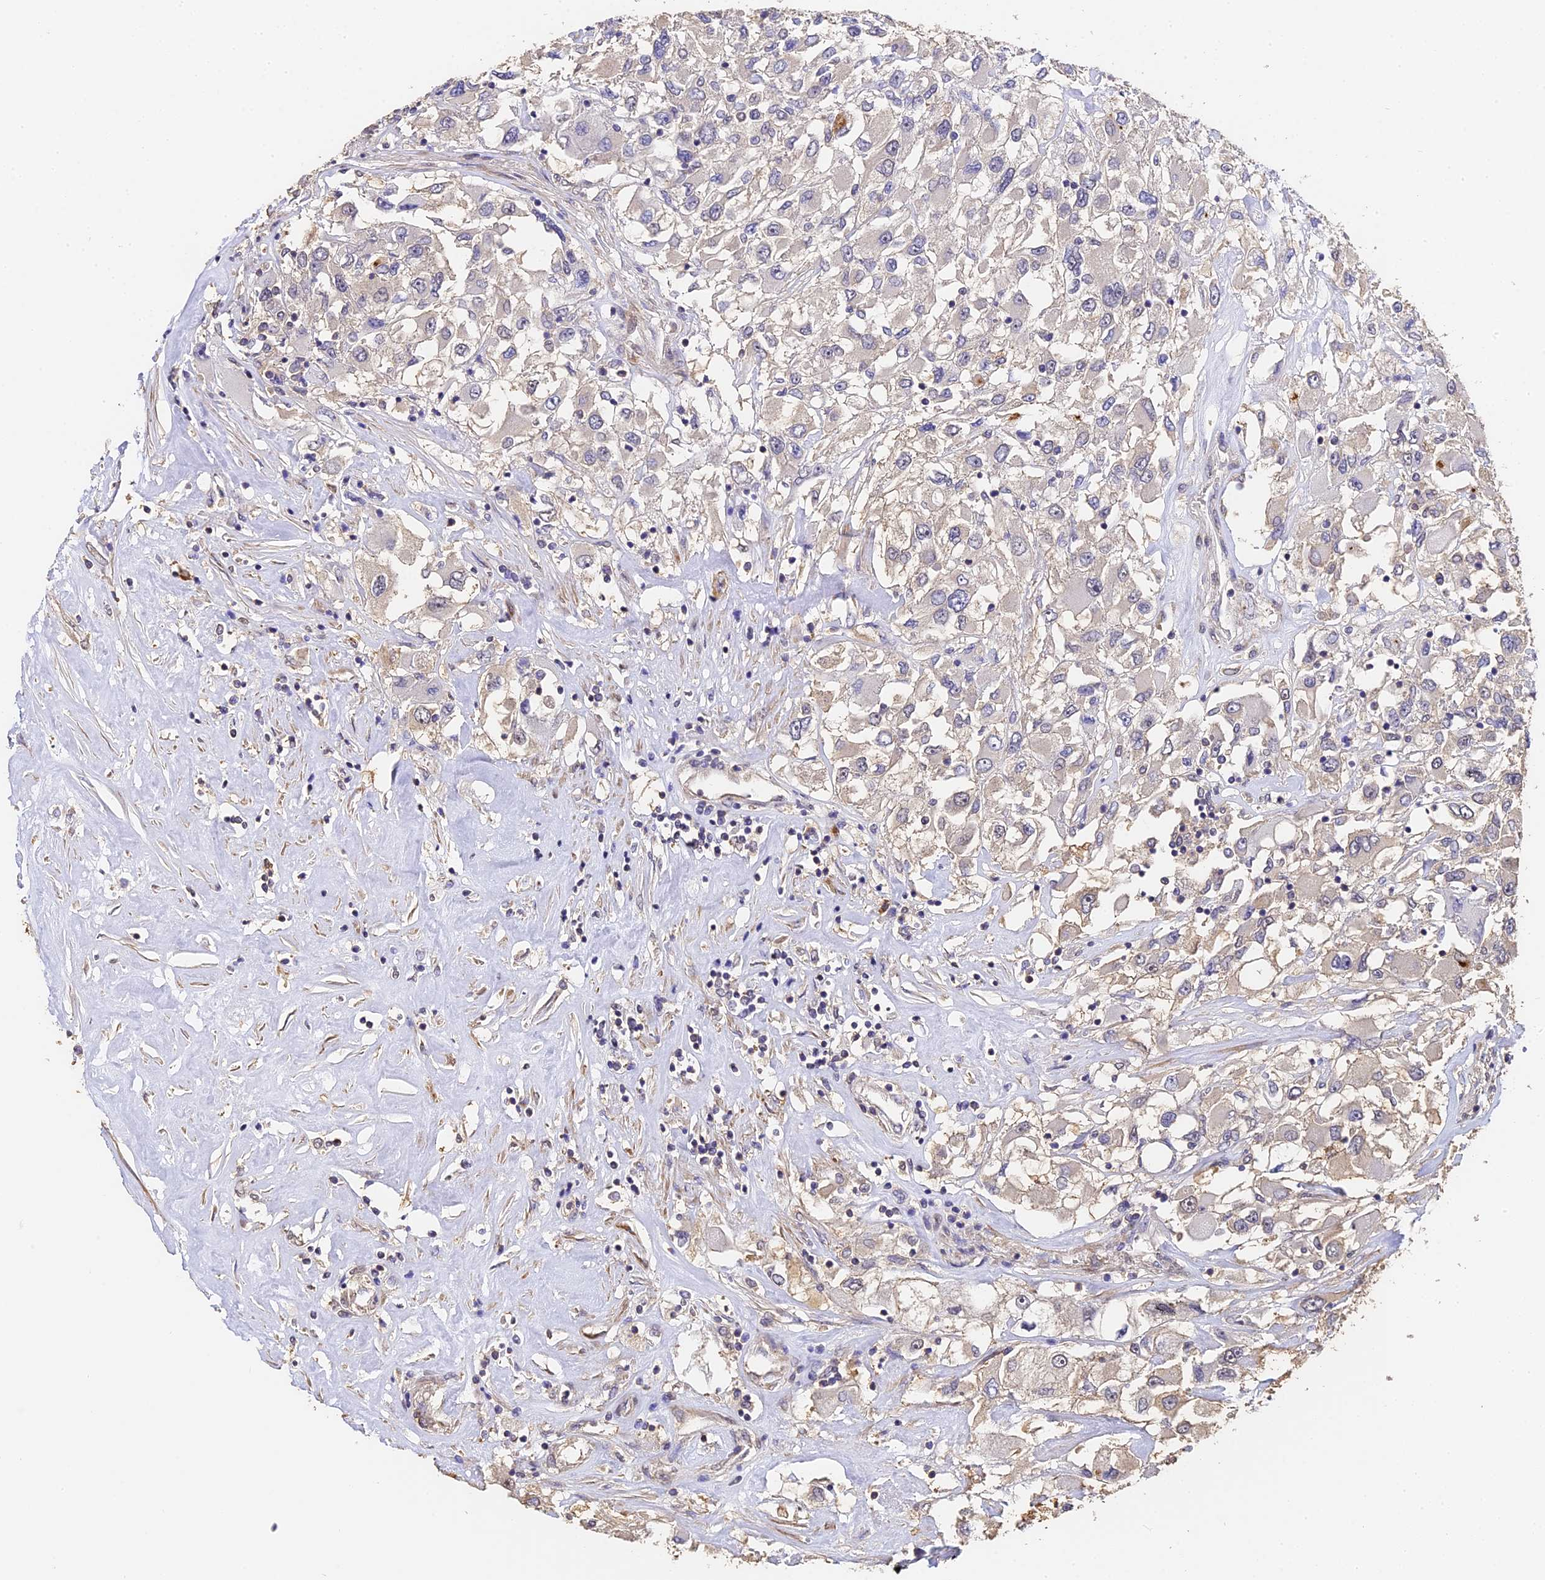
{"staining": {"intensity": "weak", "quantity": "<25%", "location": "cytoplasmic/membranous"}, "tissue": "renal cancer", "cell_type": "Tumor cells", "image_type": "cancer", "snomed": [{"axis": "morphology", "description": "Adenocarcinoma, NOS"}, {"axis": "topography", "description": "Kidney"}], "caption": "IHC image of human renal cancer stained for a protein (brown), which demonstrates no positivity in tumor cells.", "gene": "SLC11A1", "patient": {"sex": "female", "age": 52}}